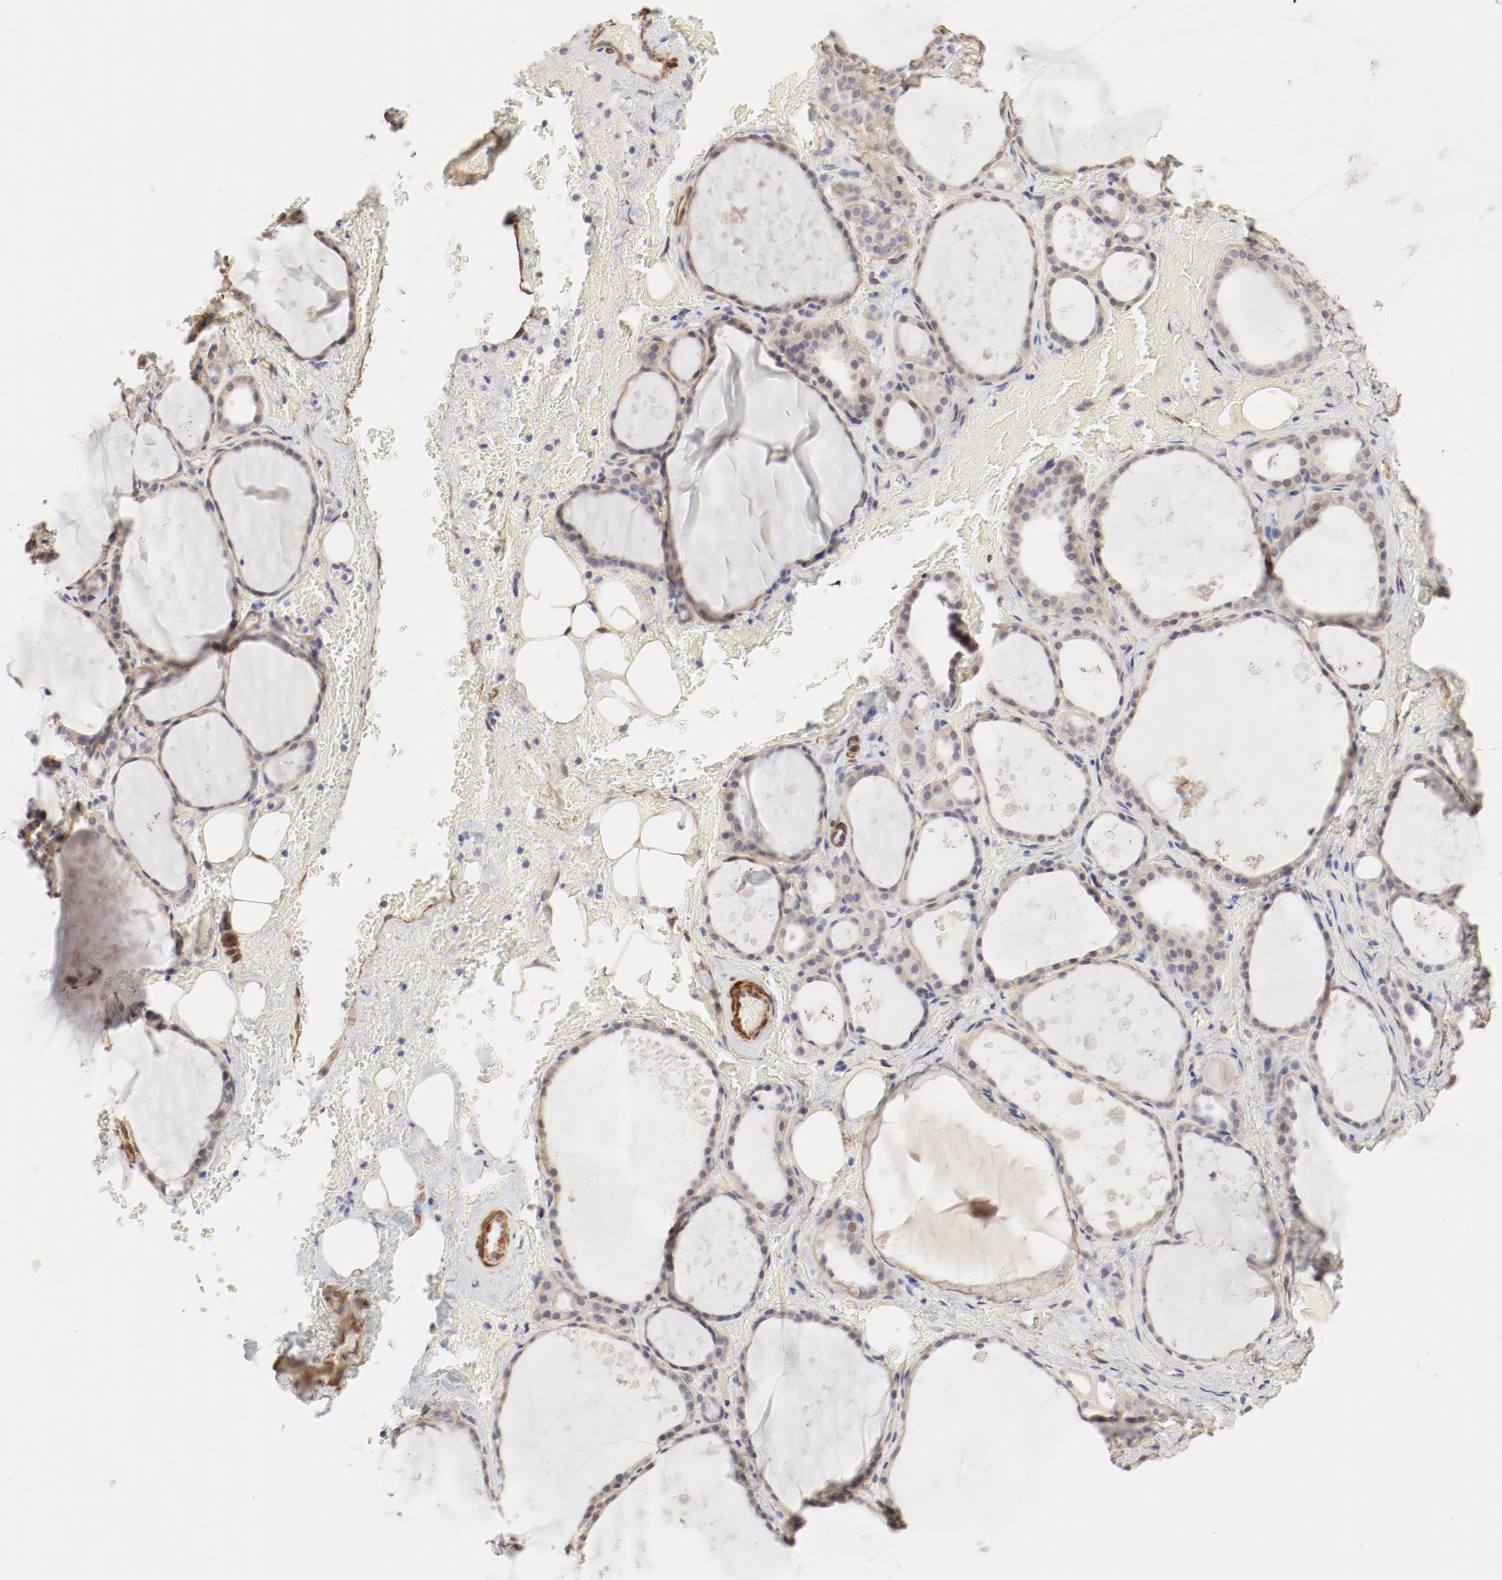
{"staining": {"intensity": "negative", "quantity": "none", "location": "none"}, "tissue": "thyroid gland", "cell_type": "Glandular cells", "image_type": "normal", "snomed": [{"axis": "morphology", "description": "Normal tissue, NOS"}, {"axis": "topography", "description": "Thyroid gland"}], "caption": "An immunohistochemistry (IHC) photomicrograph of unremarkable thyroid gland is shown. There is no staining in glandular cells of thyroid gland.", "gene": "MAGED4B", "patient": {"sex": "male", "age": 61}}